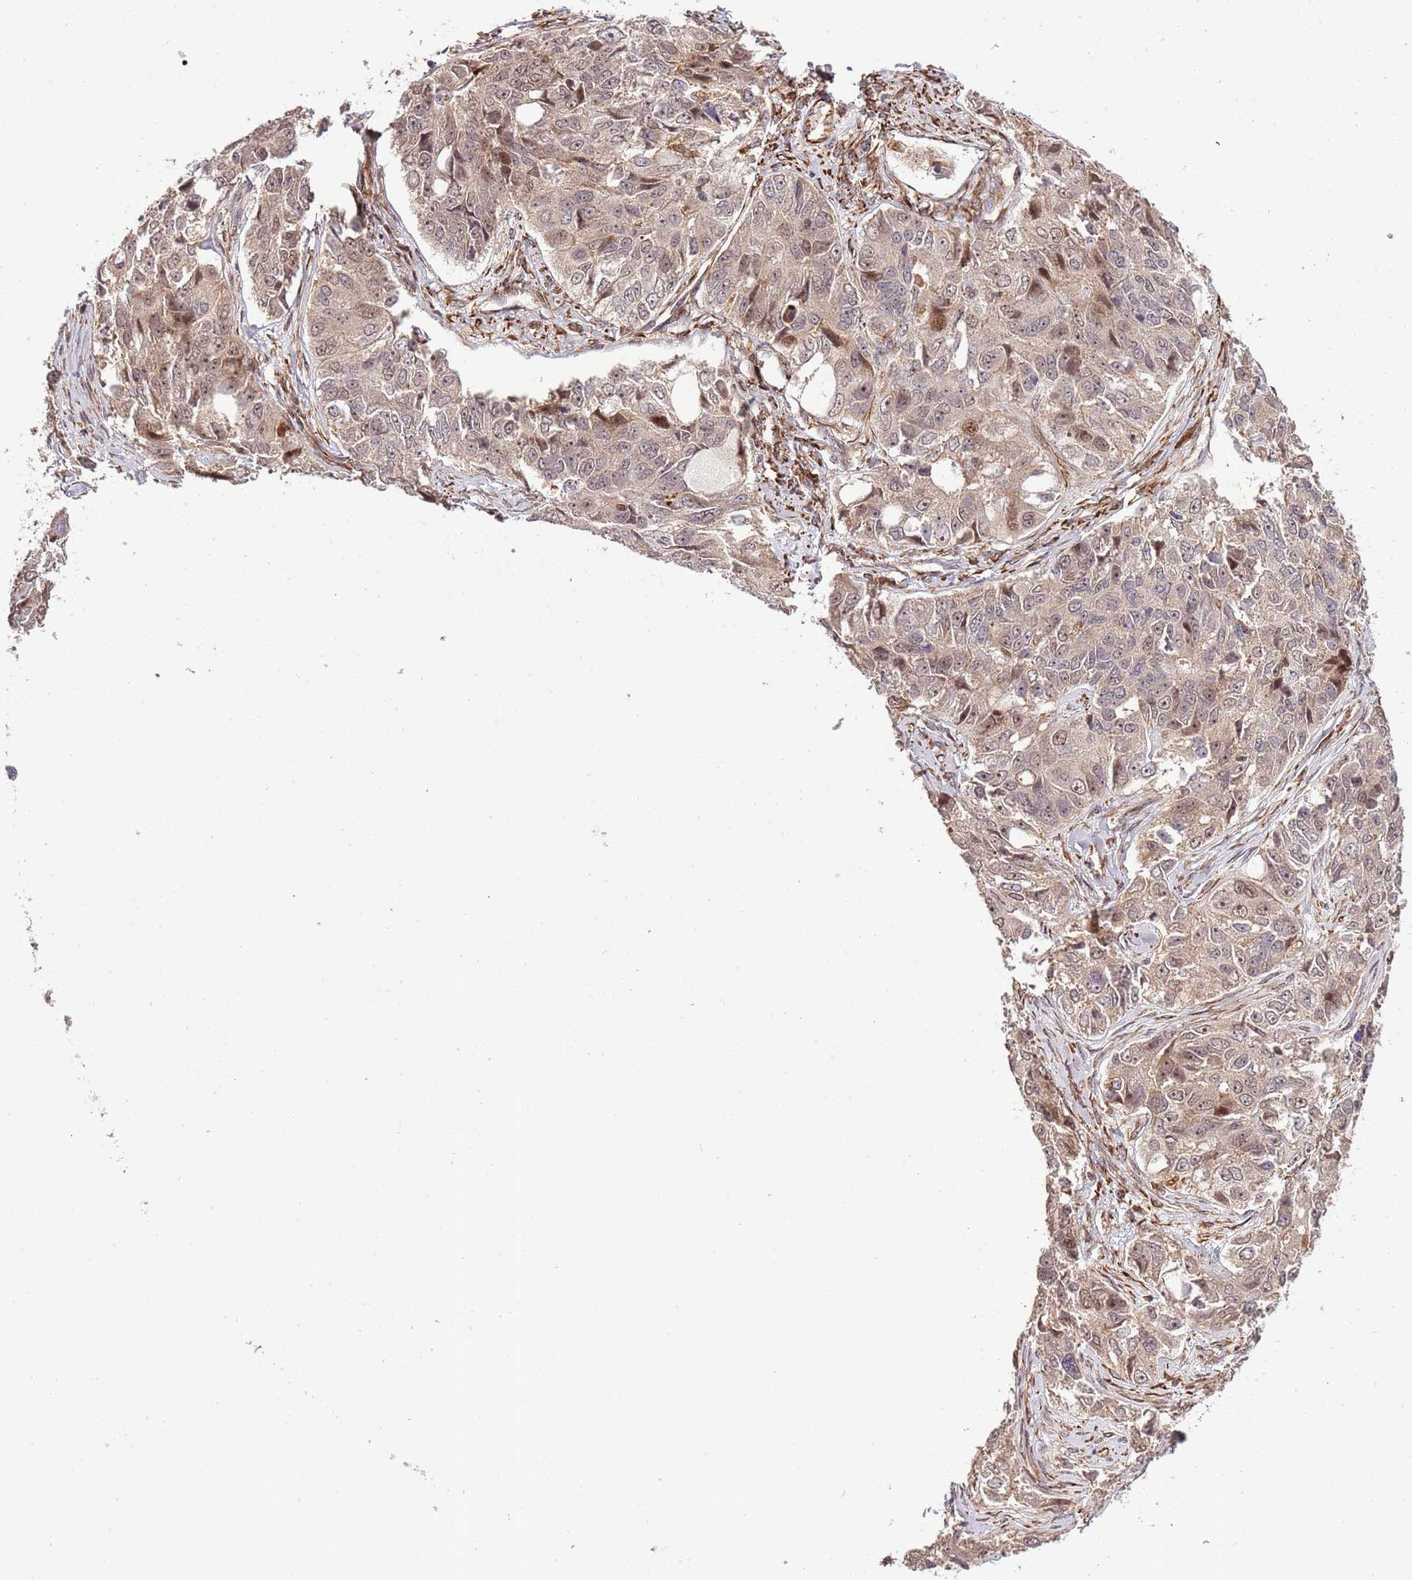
{"staining": {"intensity": "weak", "quantity": "25%-75%", "location": "nuclear"}, "tissue": "ovarian cancer", "cell_type": "Tumor cells", "image_type": "cancer", "snomed": [{"axis": "morphology", "description": "Carcinoma, endometroid"}, {"axis": "topography", "description": "Ovary"}], "caption": "A micrograph of human ovarian cancer (endometroid carcinoma) stained for a protein exhibits weak nuclear brown staining in tumor cells. Ihc stains the protein of interest in brown and the nuclei are stained blue.", "gene": "NEK3", "patient": {"sex": "female", "age": 51}}